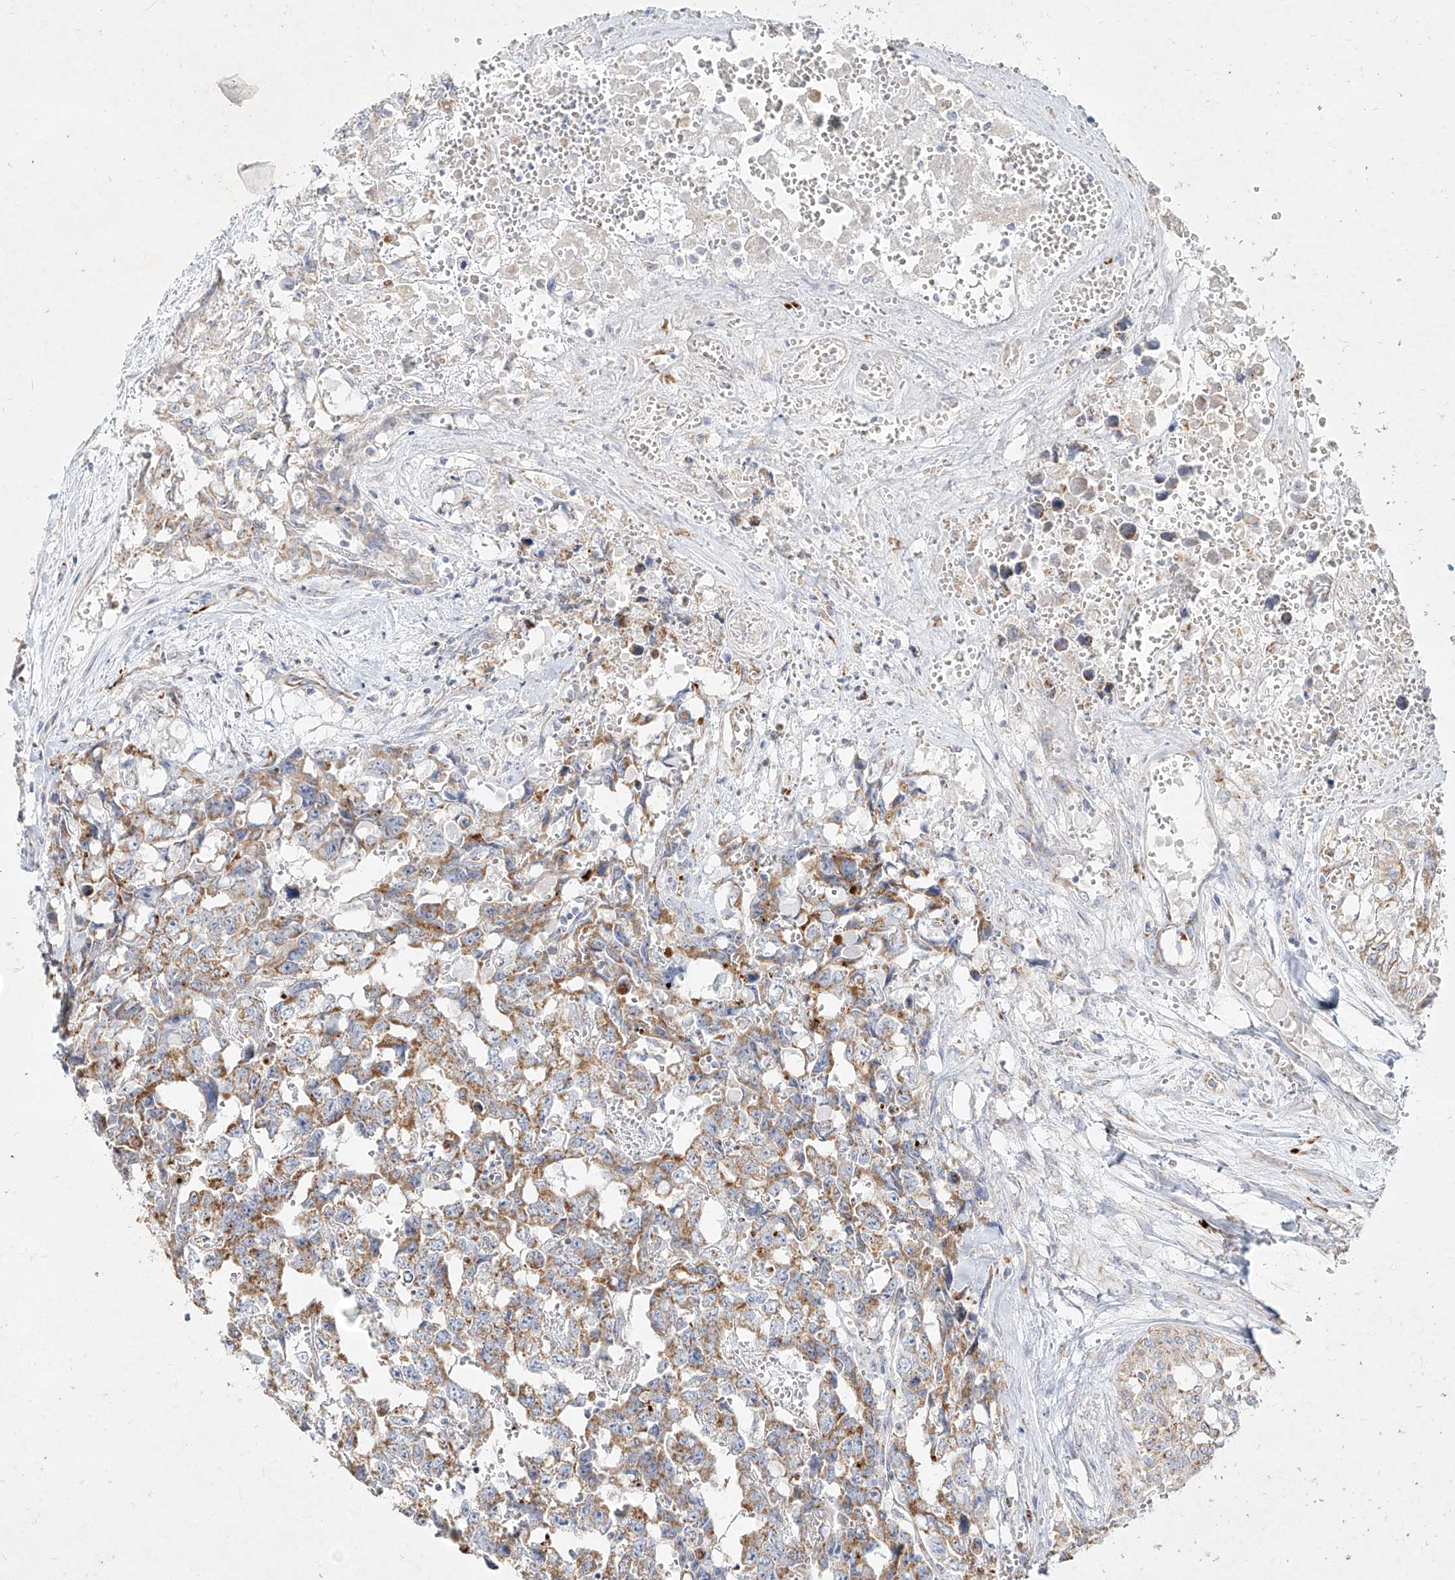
{"staining": {"intensity": "moderate", "quantity": "25%-75%", "location": "cytoplasmic/membranous"}, "tissue": "testis cancer", "cell_type": "Tumor cells", "image_type": "cancer", "snomed": [{"axis": "morphology", "description": "Carcinoma, Embryonal, NOS"}, {"axis": "topography", "description": "Testis"}], "caption": "Human embryonal carcinoma (testis) stained with a brown dye exhibits moderate cytoplasmic/membranous positive staining in about 25%-75% of tumor cells.", "gene": "MTX2", "patient": {"sex": "male", "age": 31}}